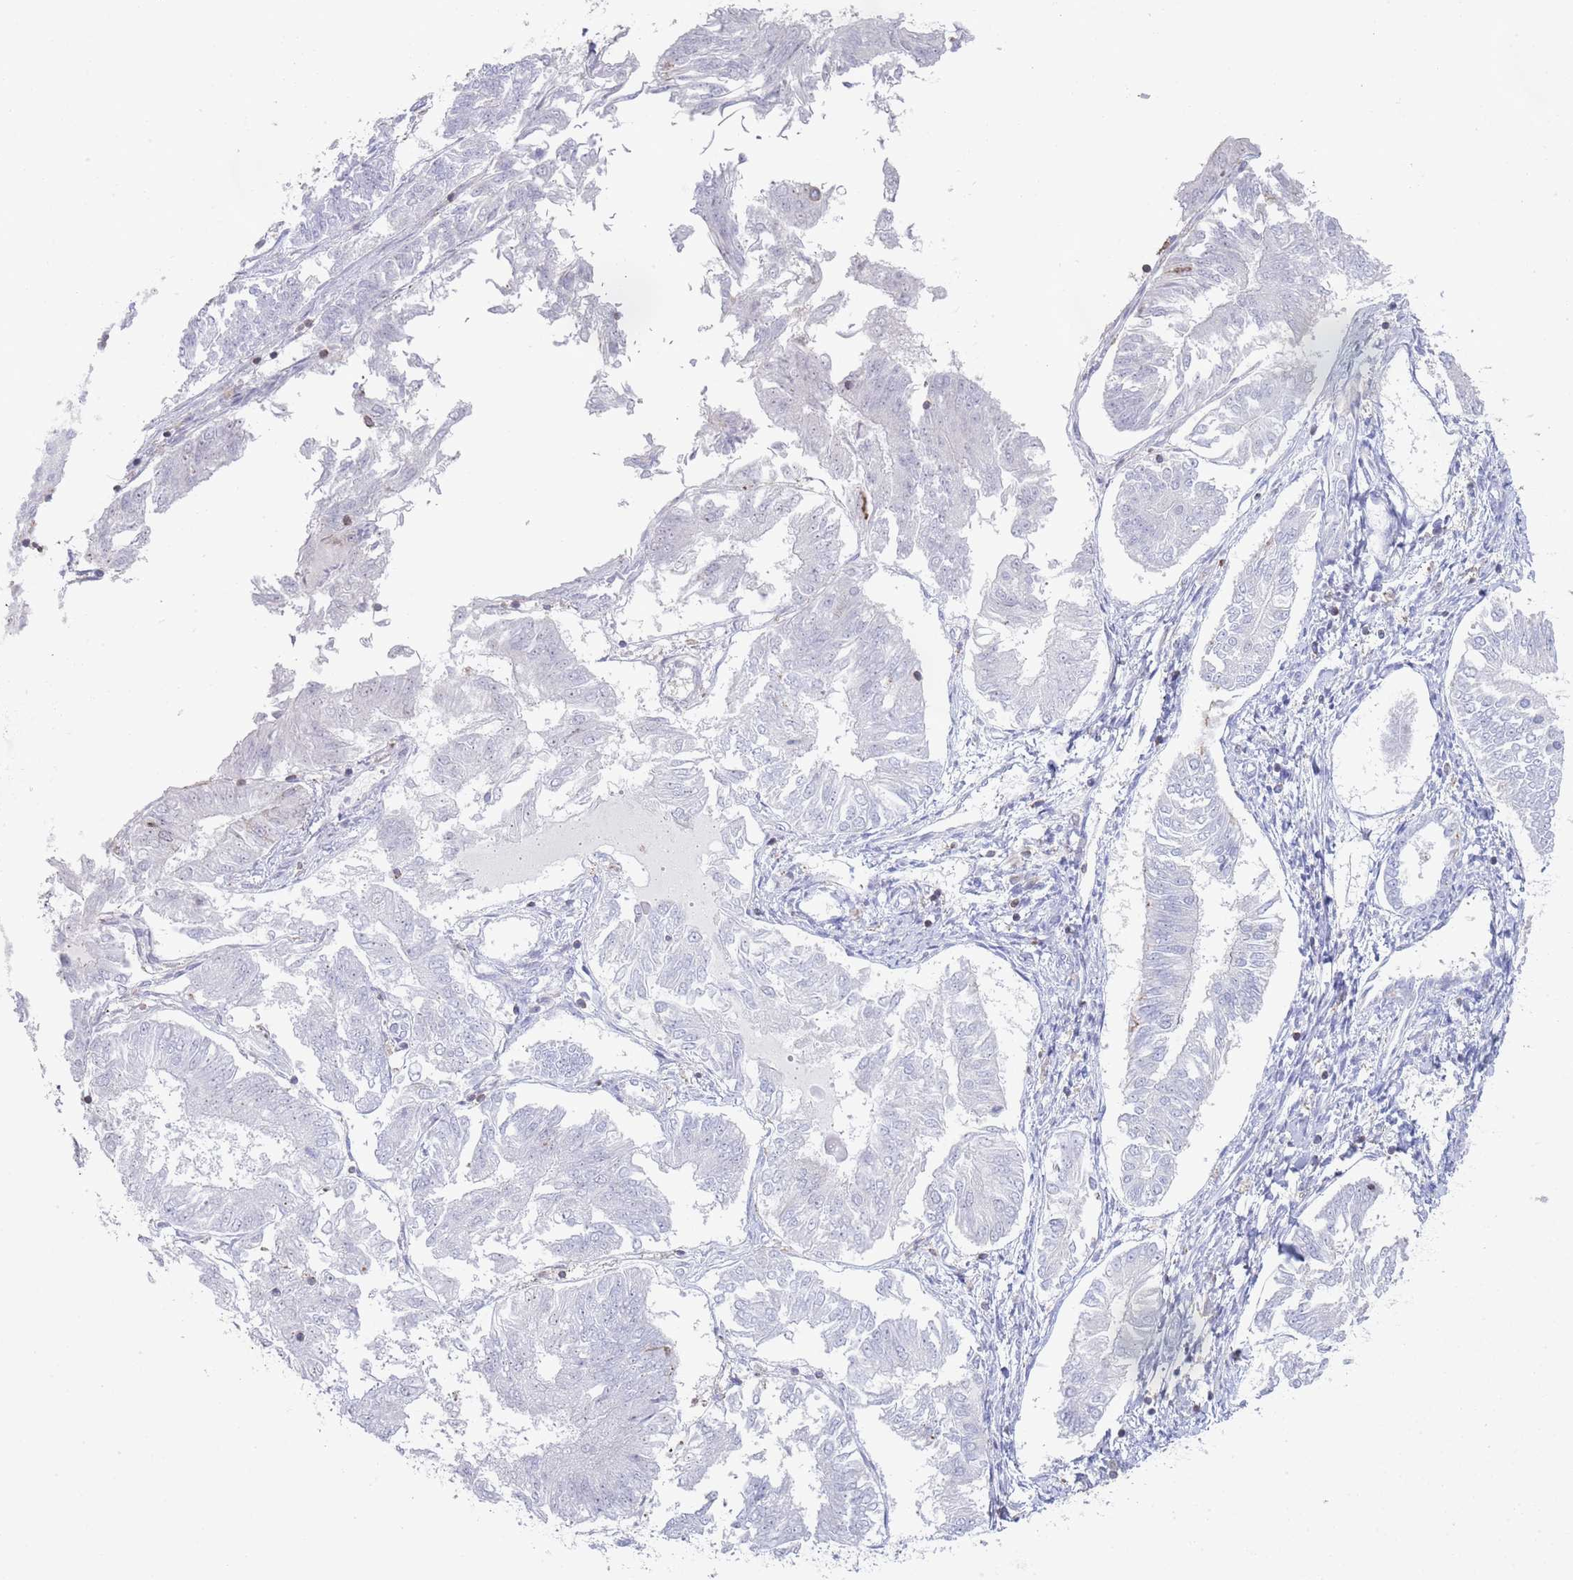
{"staining": {"intensity": "negative", "quantity": "none", "location": "none"}, "tissue": "endometrial cancer", "cell_type": "Tumor cells", "image_type": "cancer", "snomed": [{"axis": "morphology", "description": "Adenocarcinoma, NOS"}, {"axis": "topography", "description": "Endometrium"}], "caption": "DAB immunohistochemical staining of human endometrial cancer shows no significant positivity in tumor cells. (DAB immunohistochemistry (IHC) with hematoxylin counter stain).", "gene": "LPXN", "patient": {"sex": "female", "age": 58}}